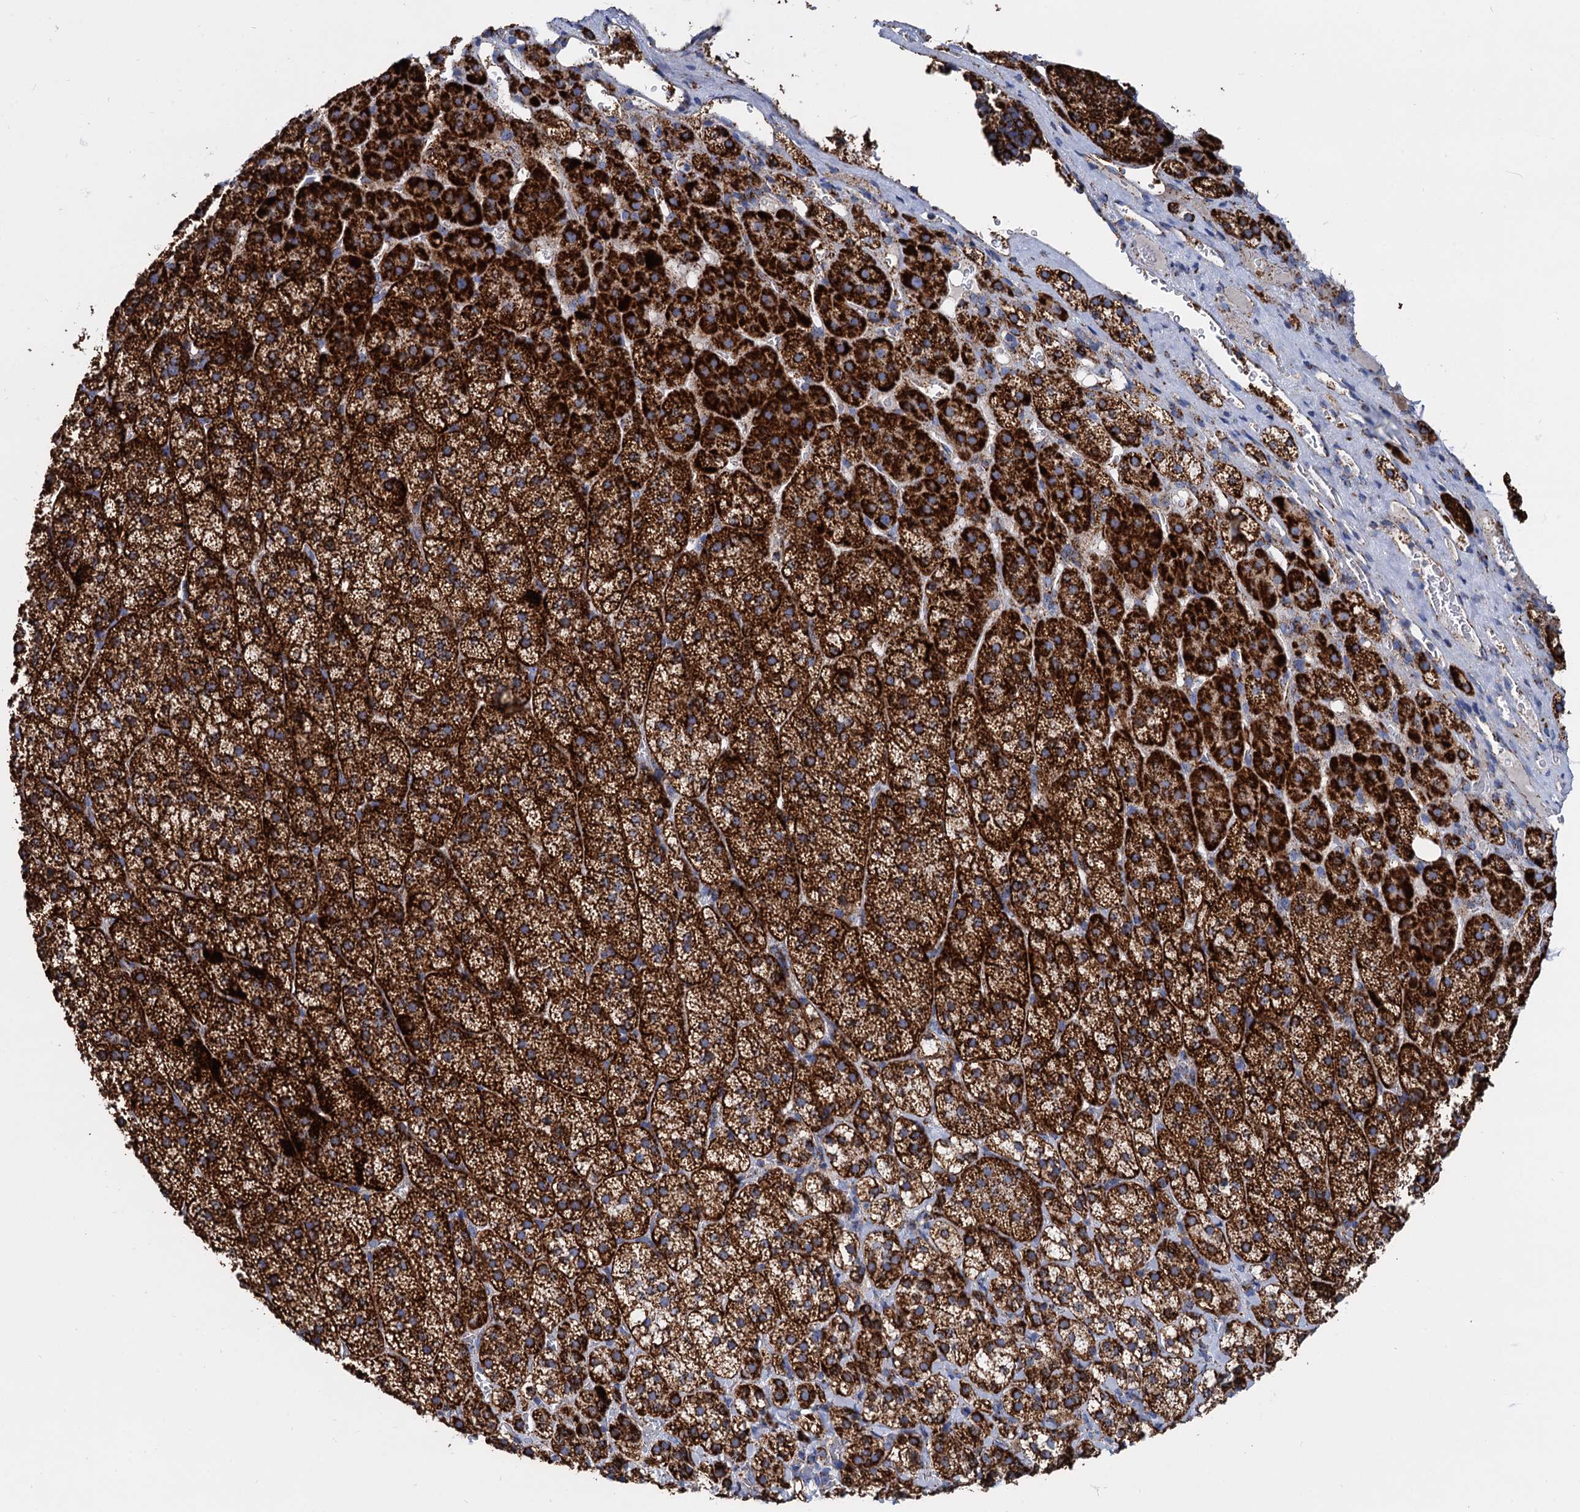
{"staining": {"intensity": "strong", "quantity": ">75%", "location": "cytoplasmic/membranous"}, "tissue": "adrenal gland", "cell_type": "Glandular cells", "image_type": "normal", "snomed": [{"axis": "morphology", "description": "Normal tissue, NOS"}, {"axis": "topography", "description": "Adrenal gland"}], "caption": "IHC micrograph of benign adrenal gland: adrenal gland stained using immunohistochemistry (IHC) shows high levels of strong protein expression localized specifically in the cytoplasmic/membranous of glandular cells, appearing as a cytoplasmic/membranous brown color.", "gene": "TIMM10", "patient": {"sex": "female", "age": 44}}